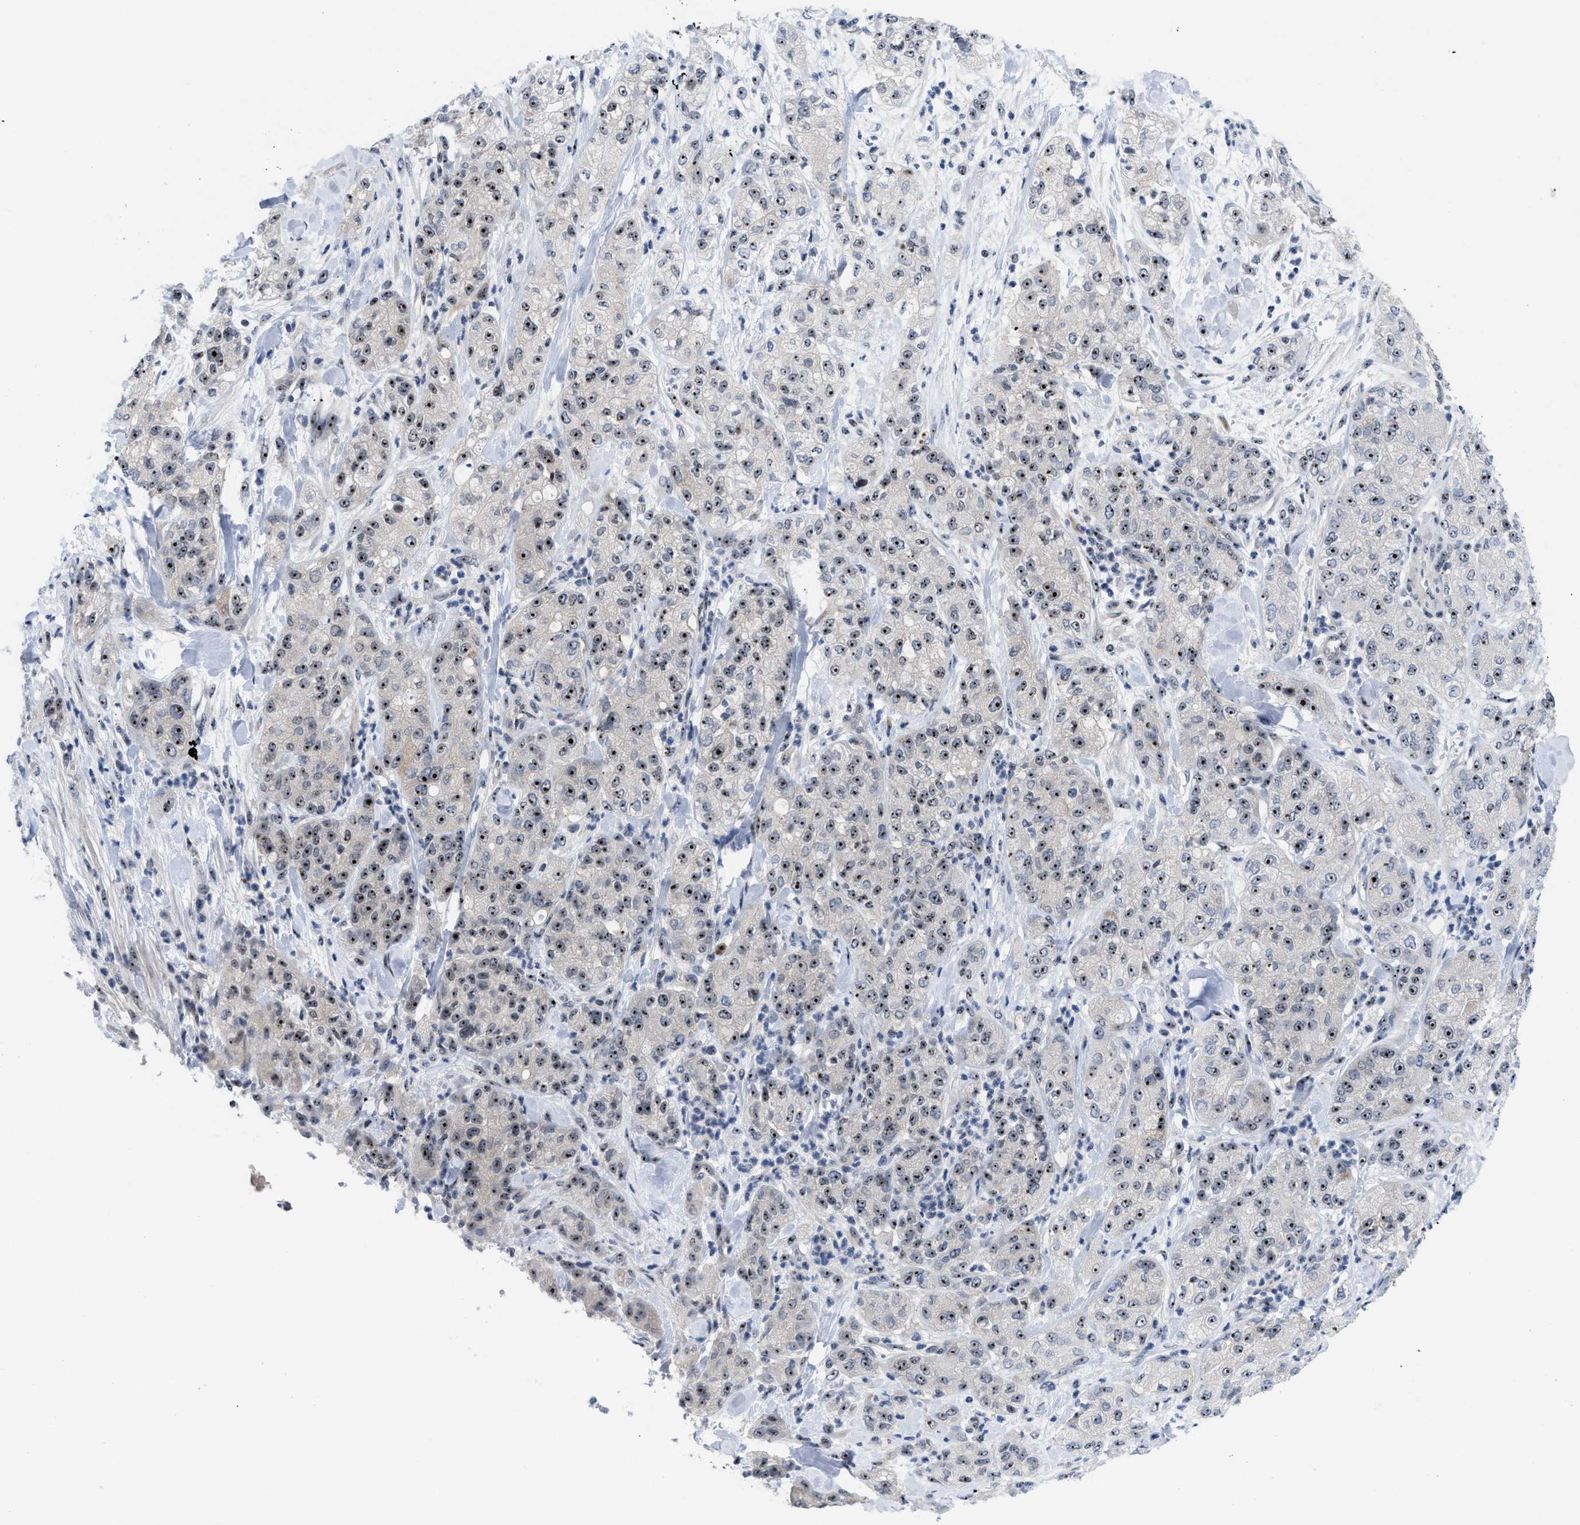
{"staining": {"intensity": "moderate", "quantity": ">75%", "location": "nuclear"}, "tissue": "pancreatic cancer", "cell_type": "Tumor cells", "image_type": "cancer", "snomed": [{"axis": "morphology", "description": "Adenocarcinoma, NOS"}, {"axis": "topography", "description": "Pancreas"}], "caption": "Pancreatic adenocarcinoma was stained to show a protein in brown. There is medium levels of moderate nuclear expression in approximately >75% of tumor cells.", "gene": "NOP58", "patient": {"sex": "female", "age": 78}}